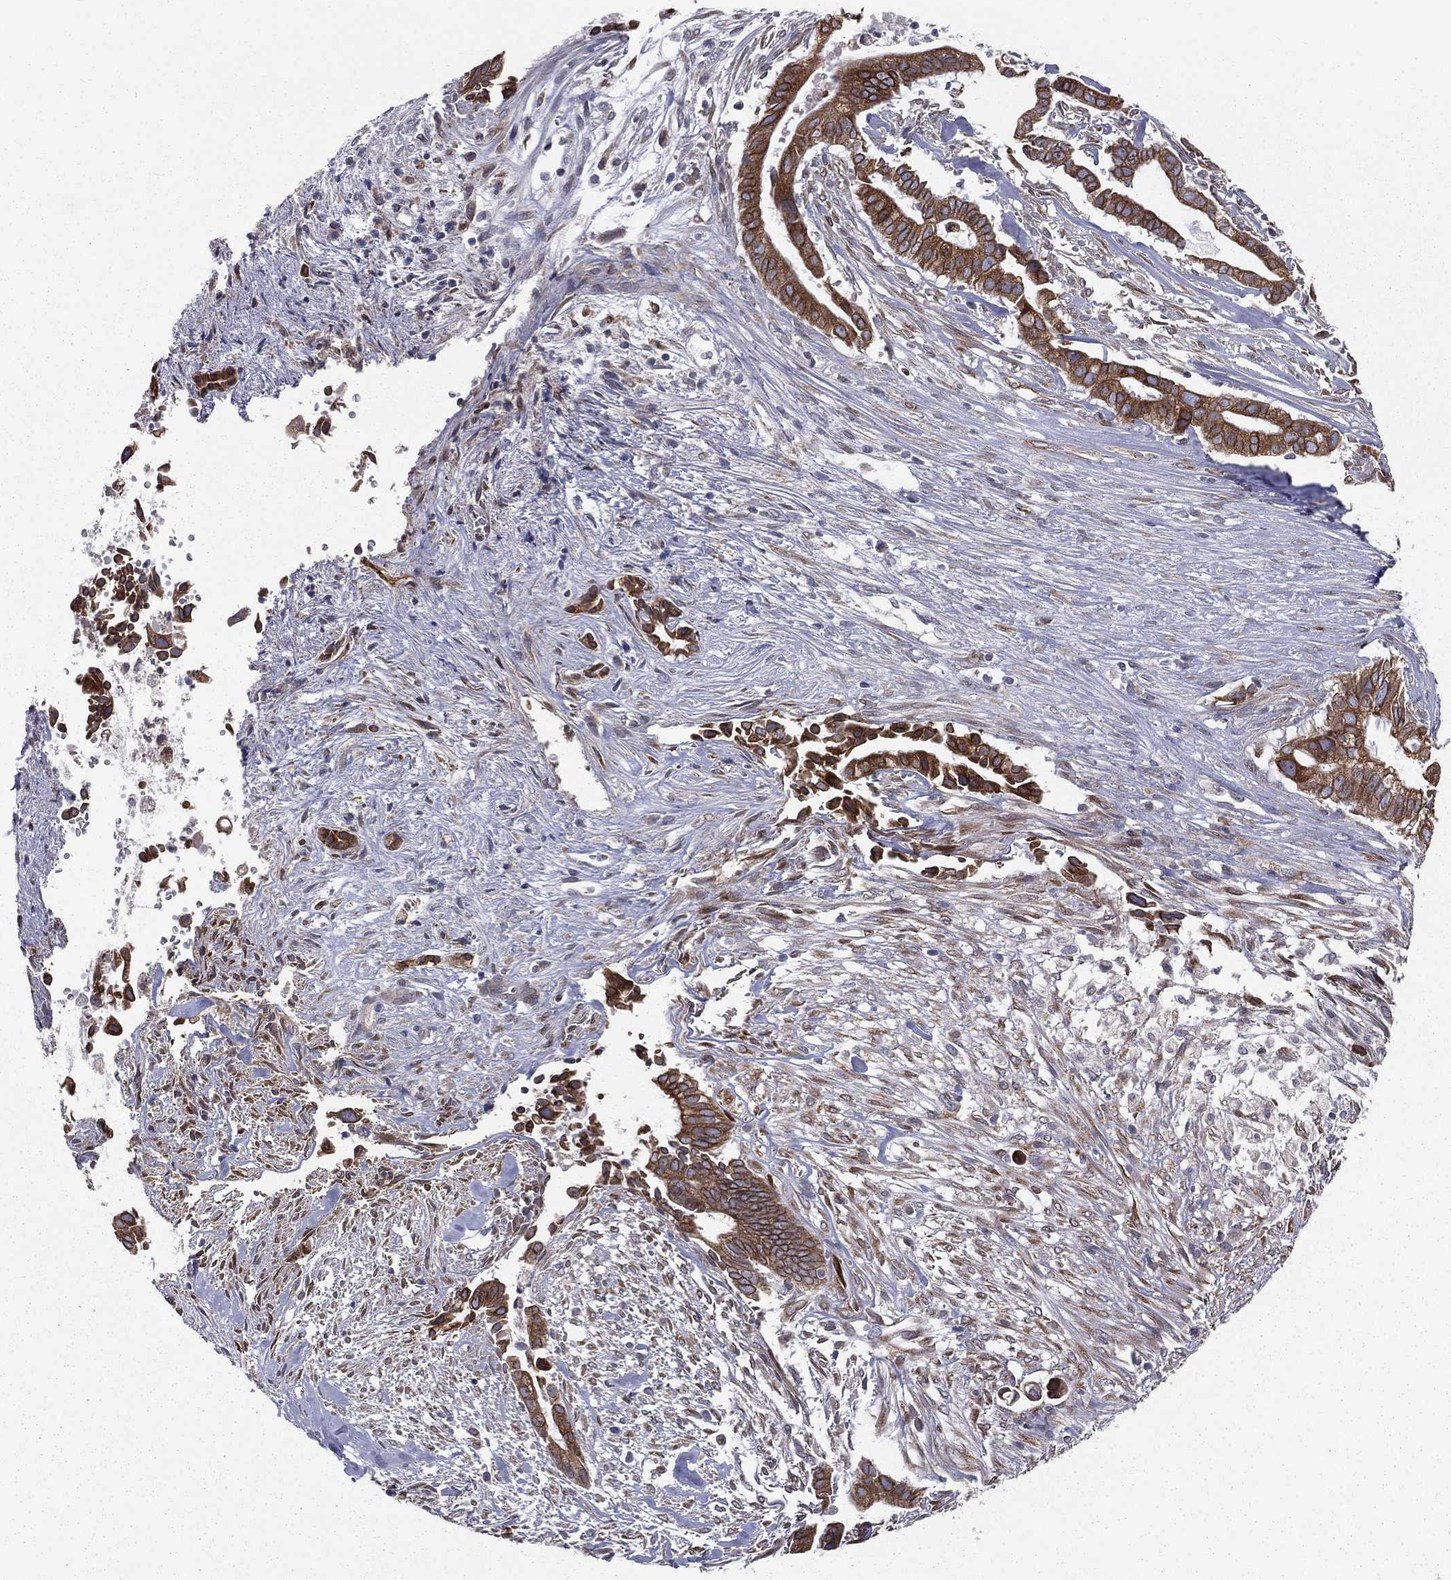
{"staining": {"intensity": "strong", "quantity": ">75%", "location": "cytoplasmic/membranous"}, "tissue": "pancreatic cancer", "cell_type": "Tumor cells", "image_type": "cancer", "snomed": [{"axis": "morphology", "description": "Adenocarcinoma, NOS"}, {"axis": "topography", "description": "Pancreas"}], "caption": "High-power microscopy captured an IHC micrograph of pancreatic adenocarcinoma, revealing strong cytoplasmic/membranous expression in approximately >75% of tumor cells. The staining was performed using DAB to visualize the protein expression in brown, while the nuclei were stained in blue with hematoxylin (Magnification: 20x).", "gene": "PGRMC1", "patient": {"sex": "male", "age": 61}}